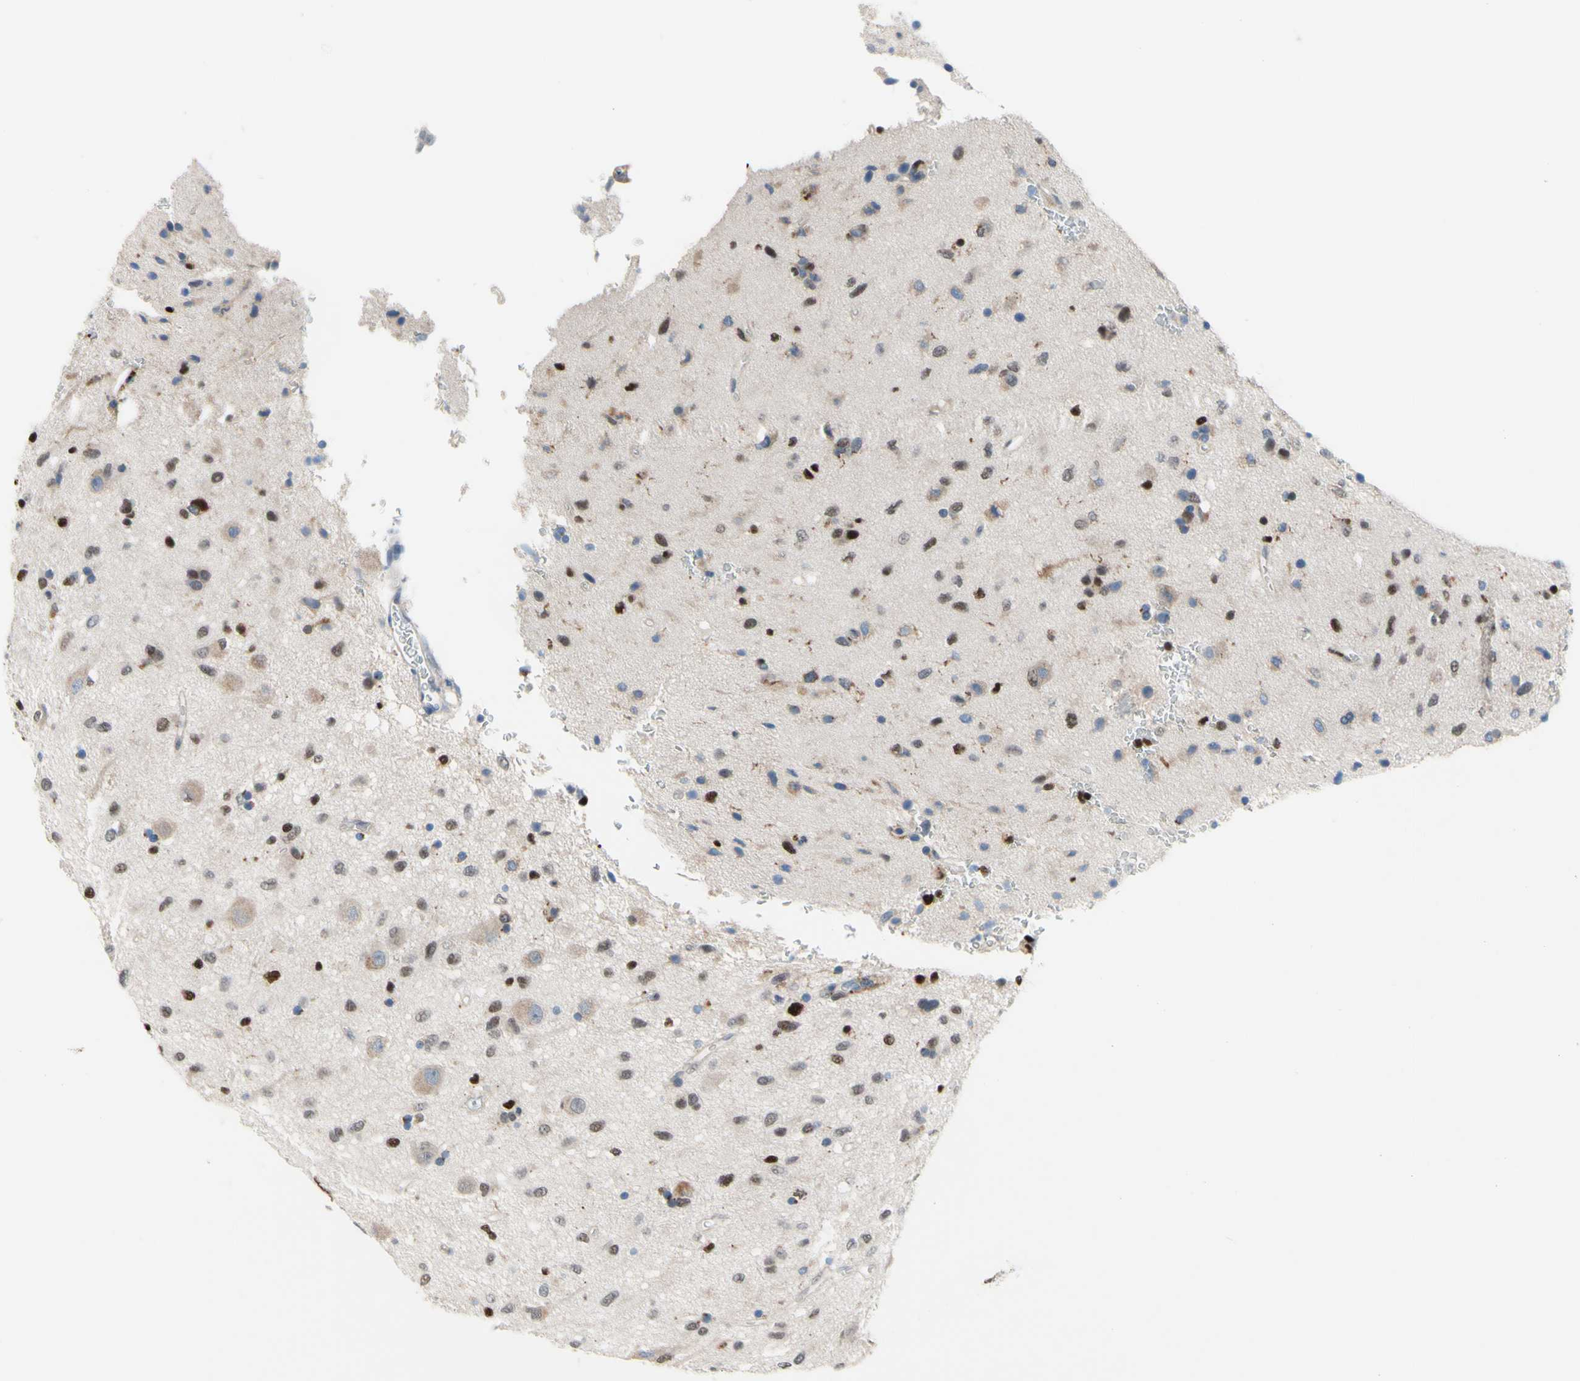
{"staining": {"intensity": "strong", "quantity": "25%-75%", "location": "nuclear"}, "tissue": "glioma", "cell_type": "Tumor cells", "image_type": "cancer", "snomed": [{"axis": "morphology", "description": "Glioma, malignant, Low grade"}, {"axis": "topography", "description": "Brain"}], "caption": "Immunohistochemistry photomicrograph of human malignant low-grade glioma stained for a protein (brown), which demonstrates high levels of strong nuclear staining in approximately 25%-75% of tumor cells.", "gene": "EED", "patient": {"sex": "male", "age": 77}}